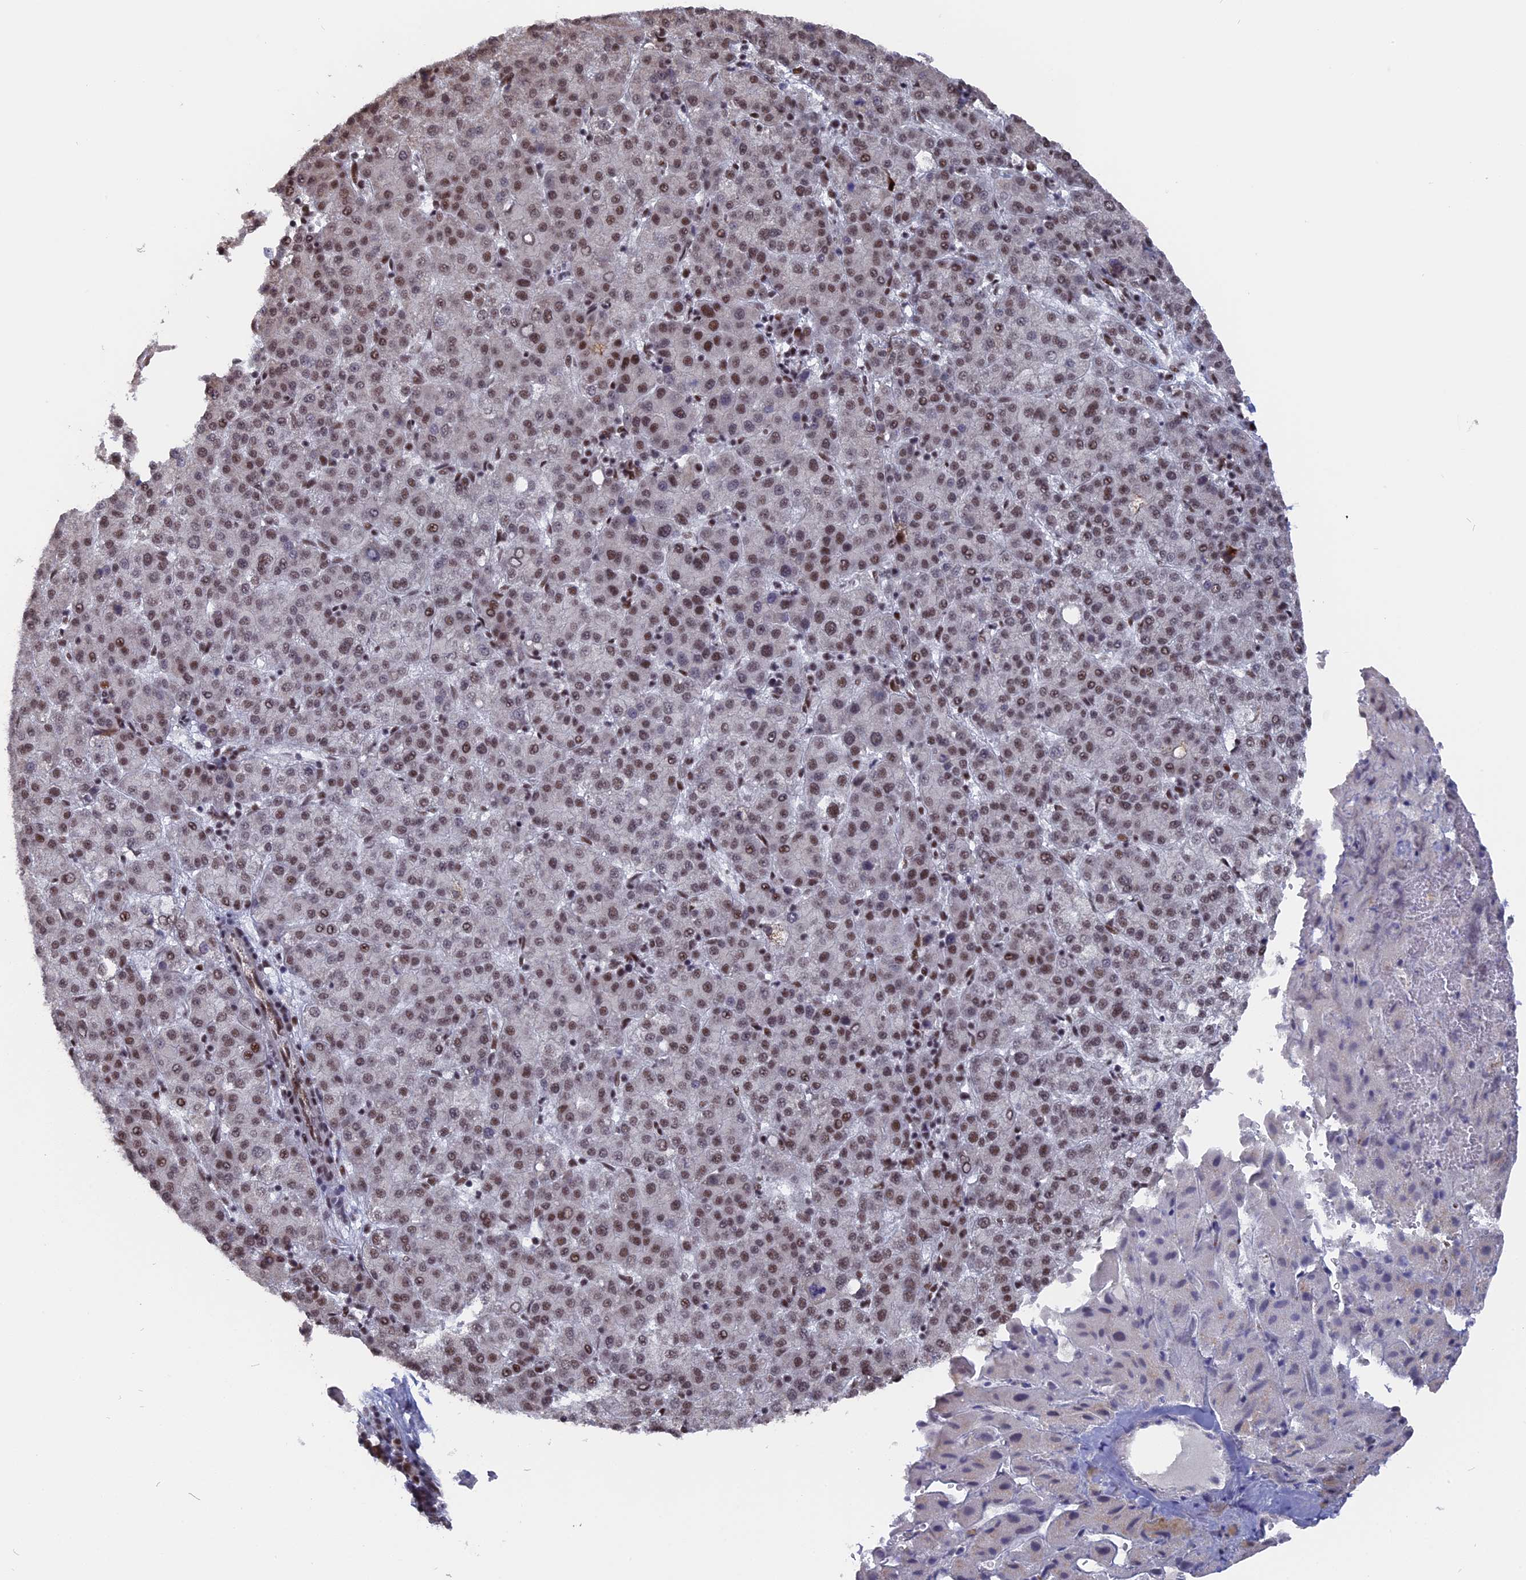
{"staining": {"intensity": "moderate", "quantity": ">75%", "location": "nuclear"}, "tissue": "liver cancer", "cell_type": "Tumor cells", "image_type": "cancer", "snomed": [{"axis": "morphology", "description": "Carcinoma, Hepatocellular, NOS"}, {"axis": "topography", "description": "Liver"}], "caption": "DAB immunohistochemical staining of liver cancer (hepatocellular carcinoma) exhibits moderate nuclear protein positivity in about >75% of tumor cells.", "gene": "SF3A2", "patient": {"sex": "female", "age": 58}}